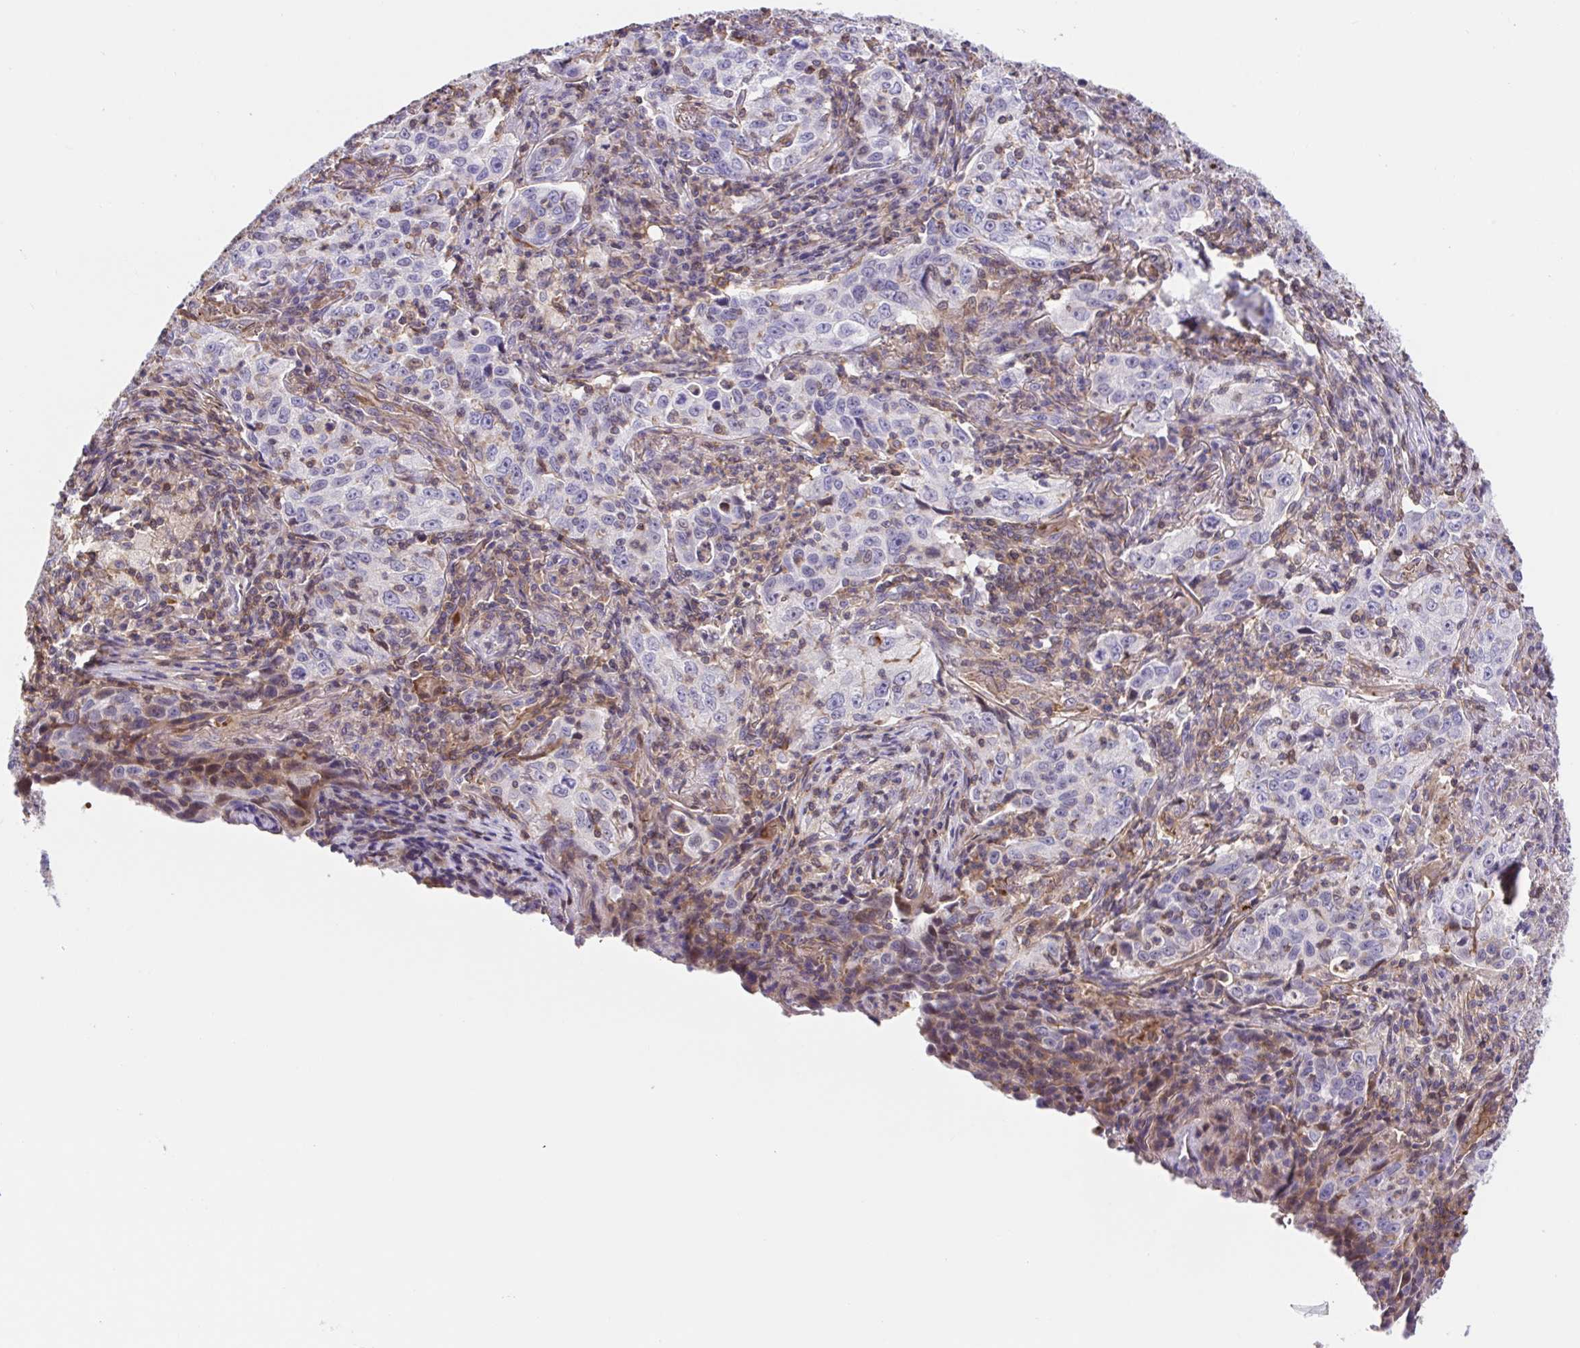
{"staining": {"intensity": "negative", "quantity": "none", "location": "none"}, "tissue": "lung cancer", "cell_type": "Tumor cells", "image_type": "cancer", "snomed": [{"axis": "morphology", "description": "Squamous cell carcinoma, NOS"}, {"axis": "topography", "description": "Lung"}], "caption": "This photomicrograph is of lung squamous cell carcinoma stained with IHC to label a protein in brown with the nuclei are counter-stained blue. There is no staining in tumor cells.", "gene": "TPRG1", "patient": {"sex": "male", "age": 71}}